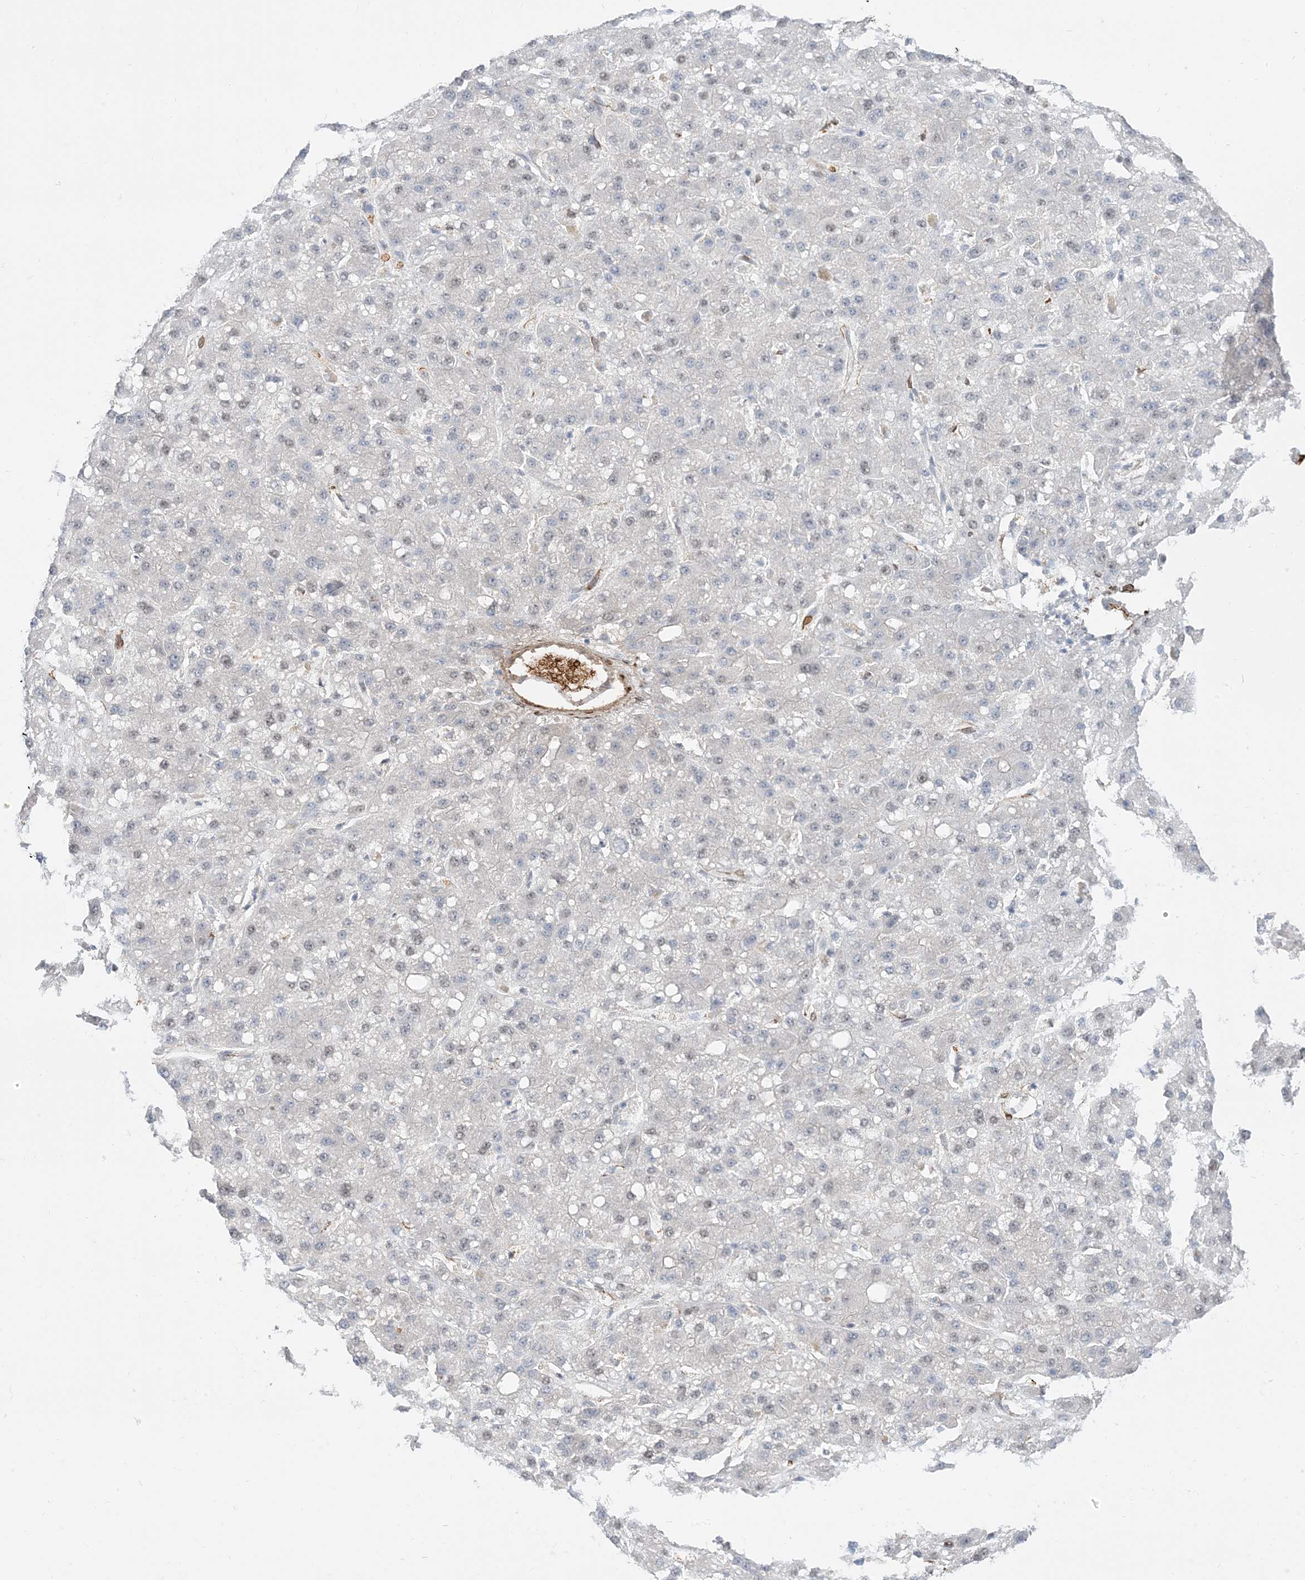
{"staining": {"intensity": "negative", "quantity": "none", "location": "none"}, "tissue": "liver cancer", "cell_type": "Tumor cells", "image_type": "cancer", "snomed": [{"axis": "morphology", "description": "Carcinoma, Hepatocellular, NOS"}, {"axis": "topography", "description": "Liver"}], "caption": "High power microscopy image of an immunohistochemistry (IHC) photomicrograph of liver cancer, revealing no significant staining in tumor cells.", "gene": "RIN1", "patient": {"sex": "male", "age": 67}}